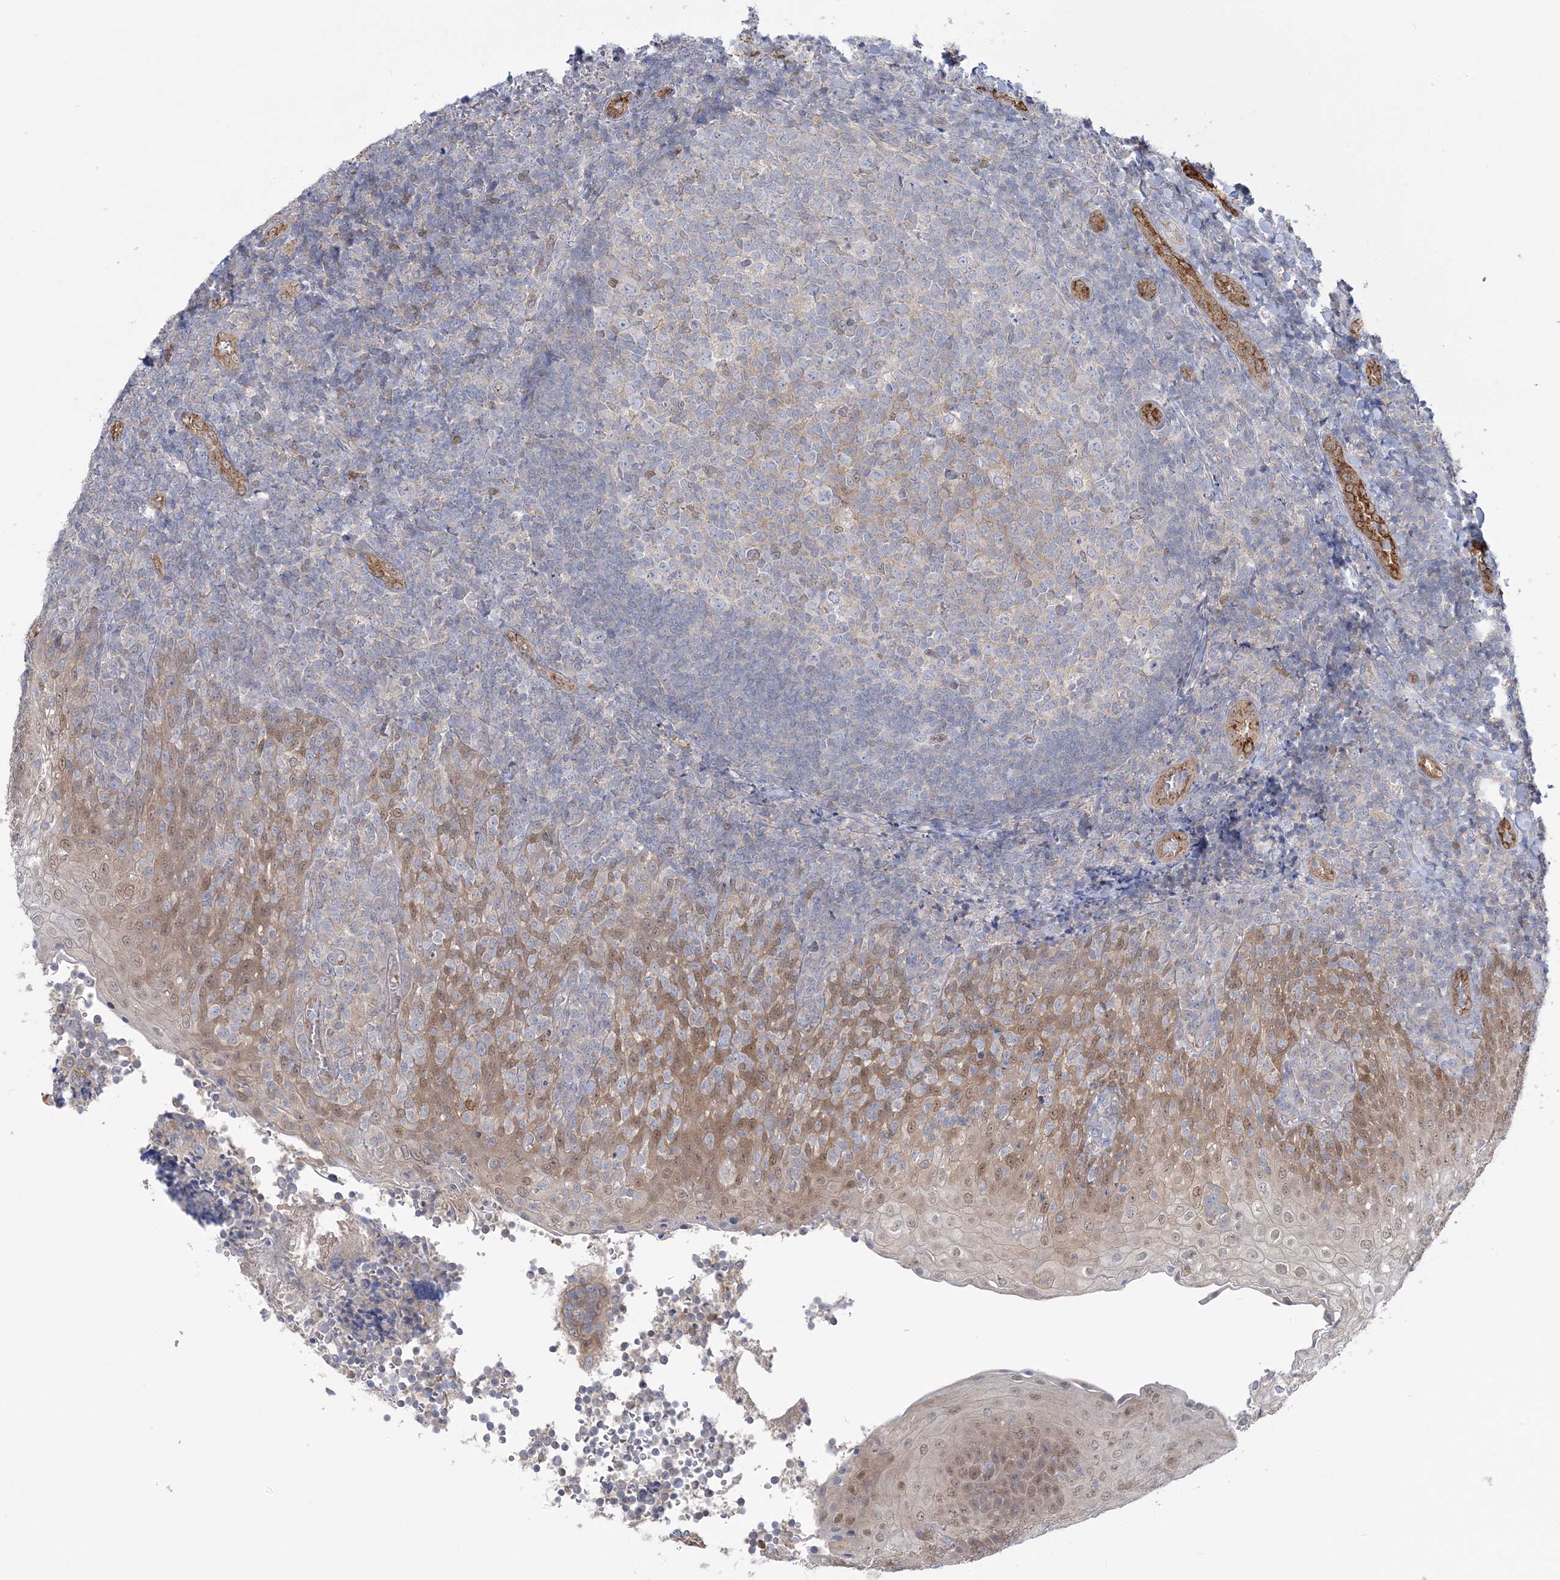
{"staining": {"intensity": "weak", "quantity": "<25%", "location": "cytoplasmic/membranous"}, "tissue": "tonsil", "cell_type": "Germinal center cells", "image_type": "normal", "snomed": [{"axis": "morphology", "description": "Normal tissue, NOS"}, {"axis": "topography", "description": "Tonsil"}], "caption": "A micrograph of human tonsil is negative for staining in germinal center cells. The staining is performed using DAB brown chromogen with nuclei counter-stained in using hematoxylin.", "gene": "INPP1", "patient": {"sex": "female", "age": 19}}